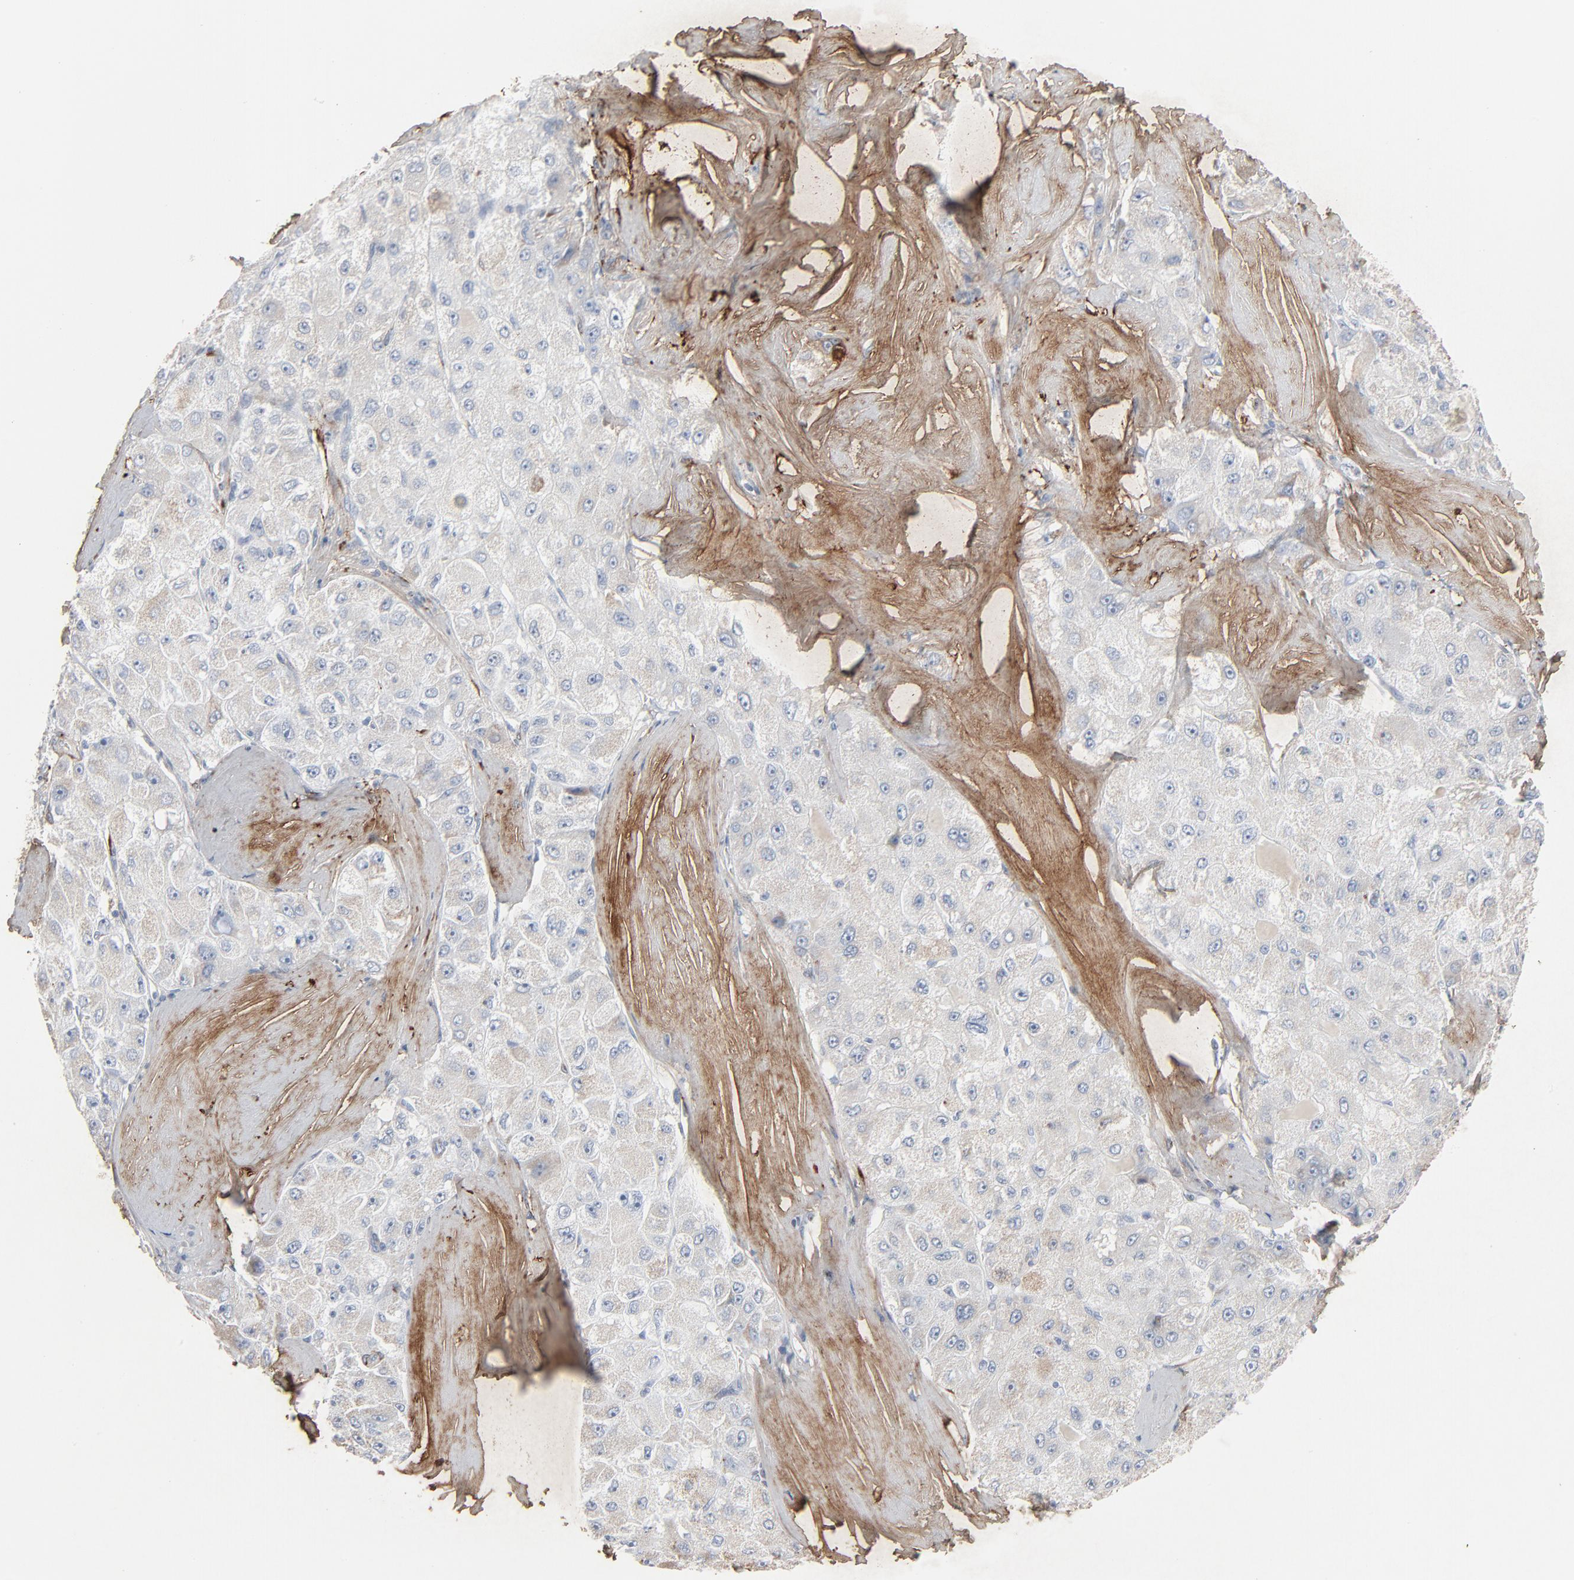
{"staining": {"intensity": "weak", "quantity": "<25%", "location": "cytoplasmic/membranous"}, "tissue": "liver cancer", "cell_type": "Tumor cells", "image_type": "cancer", "snomed": [{"axis": "morphology", "description": "Carcinoma, Hepatocellular, NOS"}, {"axis": "topography", "description": "Liver"}], "caption": "This image is of liver cancer (hepatocellular carcinoma) stained with IHC to label a protein in brown with the nuclei are counter-stained blue. There is no positivity in tumor cells.", "gene": "BGN", "patient": {"sex": "male", "age": 80}}